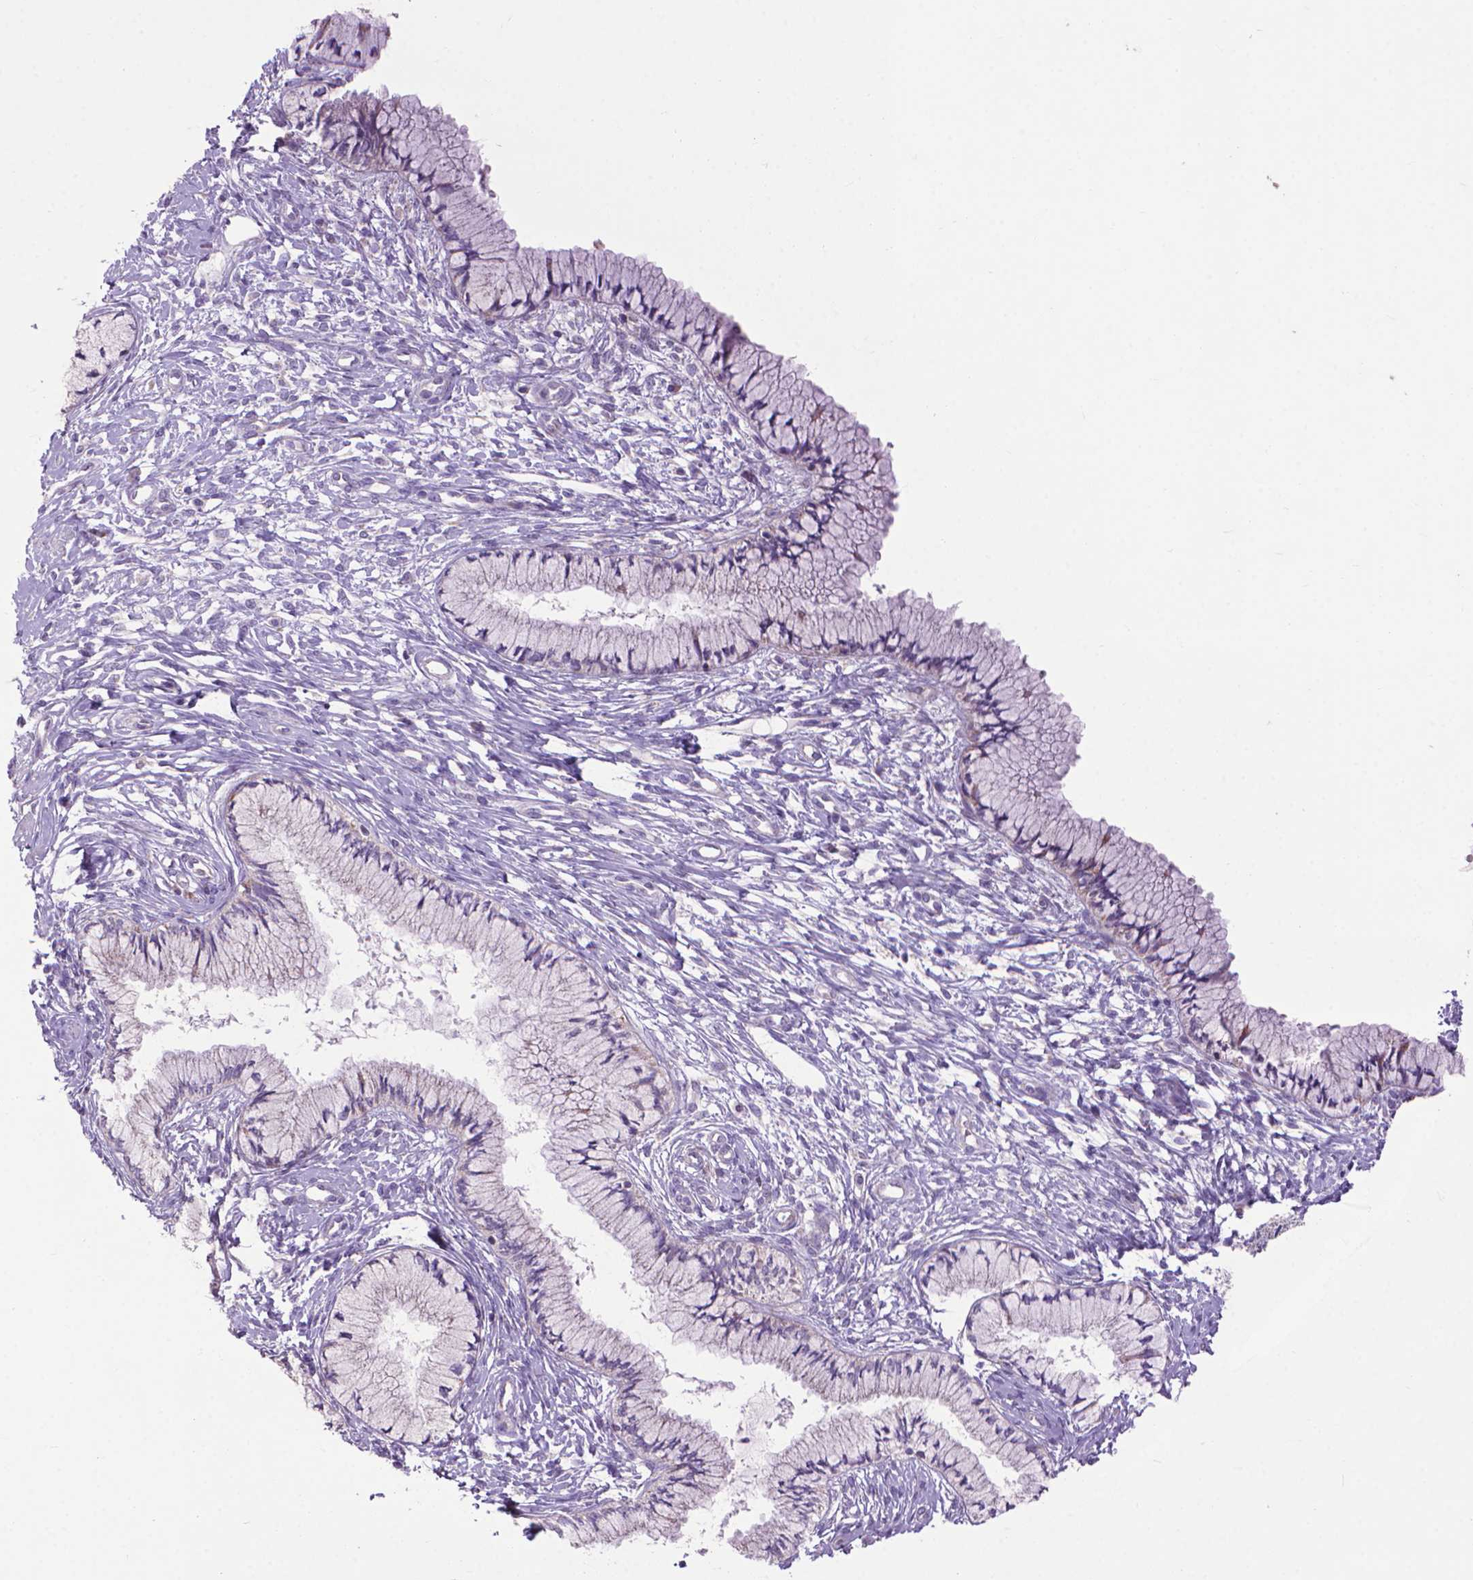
{"staining": {"intensity": "negative", "quantity": "none", "location": "none"}, "tissue": "cervix", "cell_type": "Glandular cells", "image_type": "normal", "snomed": [{"axis": "morphology", "description": "Normal tissue, NOS"}, {"axis": "topography", "description": "Cervix"}], "caption": "Histopathology image shows no significant protein positivity in glandular cells of normal cervix.", "gene": "VDAC1", "patient": {"sex": "female", "age": 37}}